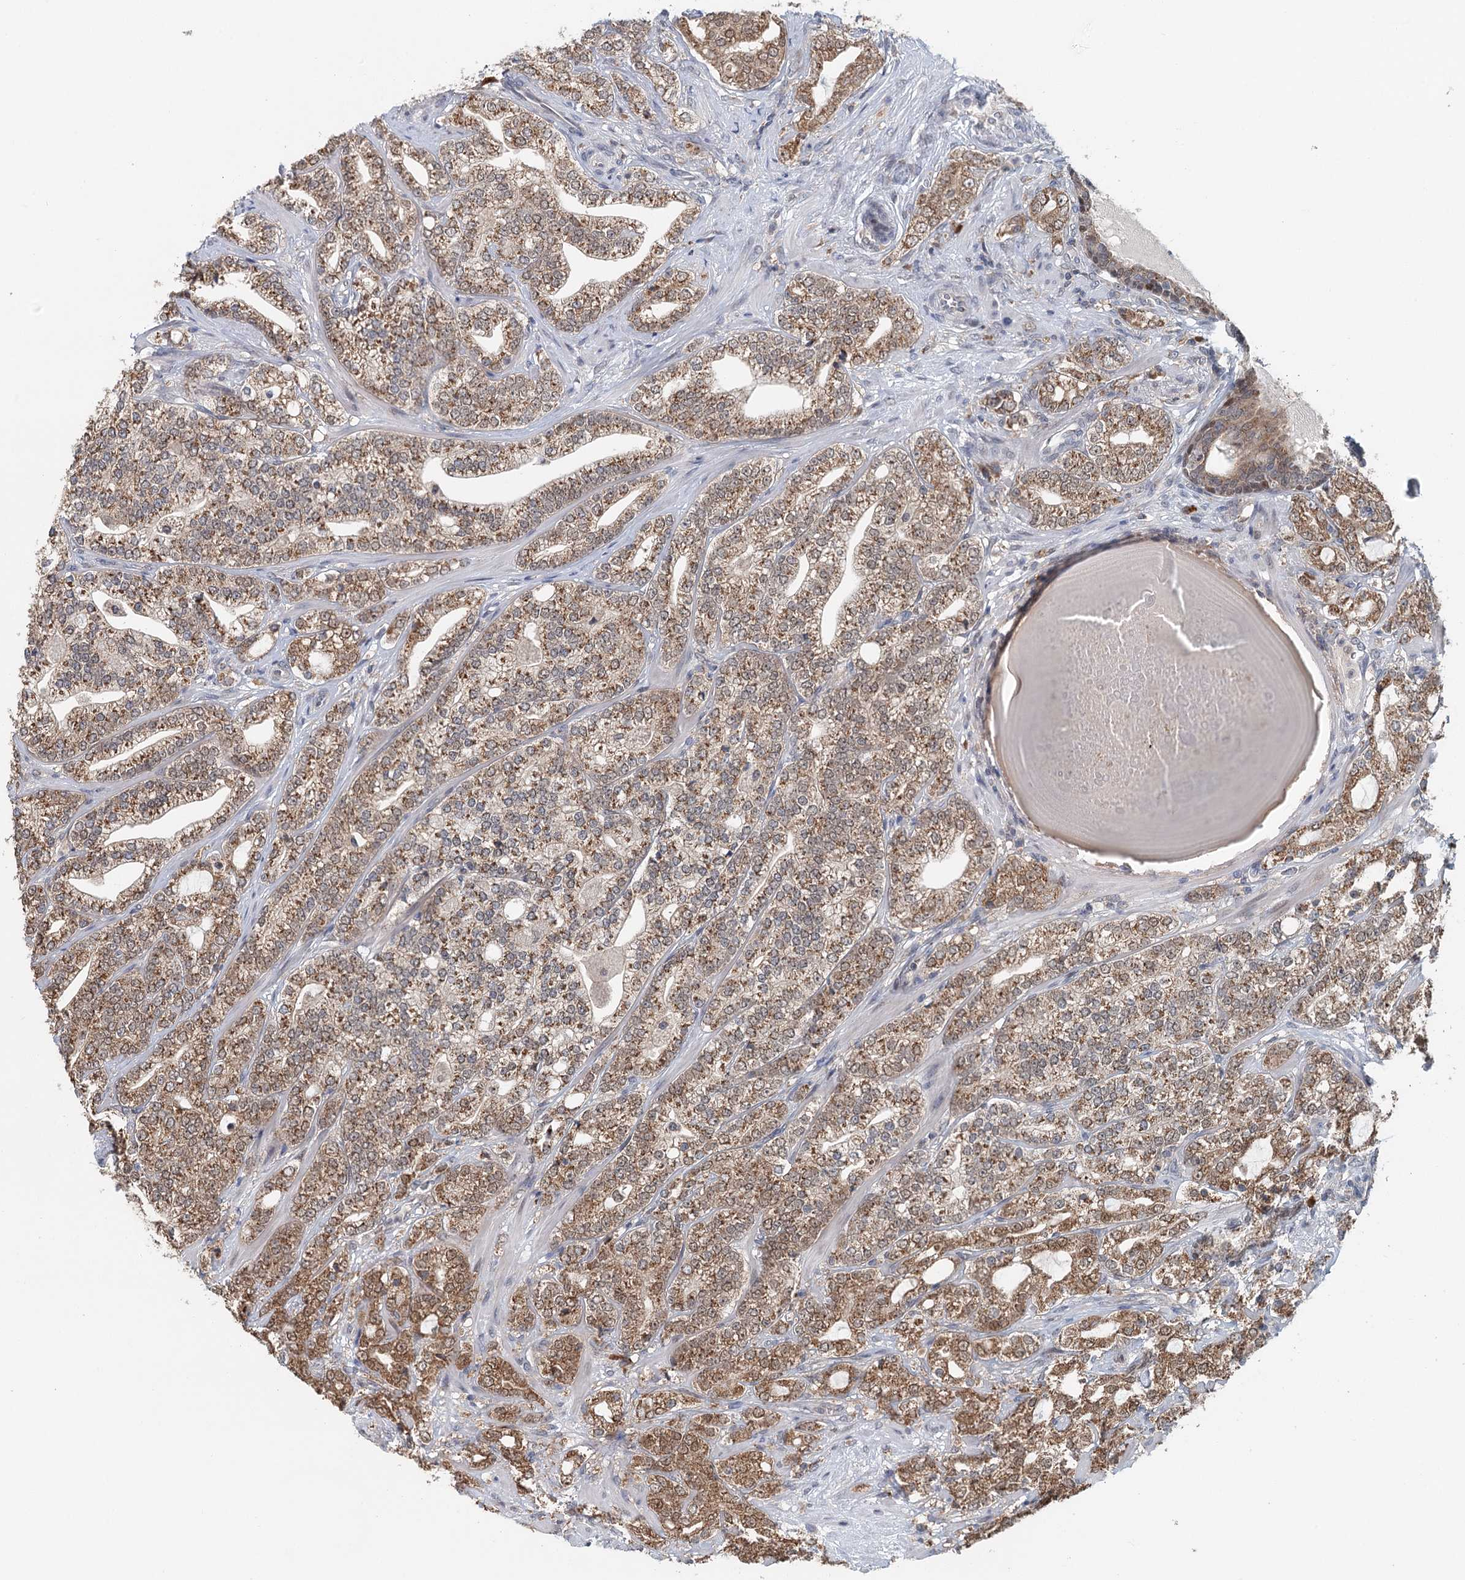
{"staining": {"intensity": "moderate", "quantity": ">75%", "location": "cytoplasmic/membranous"}, "tissue": "prostate cancer", "cell_type": "Tumor cells", "image_type": "cancer", "snomed": [{"axis": "morphology", "description": "Adenocarcinoma, High grade"}, {"axis": "topography", "description": "Prostate"}], "caption": "High-grade adenocarcinoma (prostate) stained with DAB immunohistochemistry (IHC) demonstrates medium levels of moderate cytoplasmic/membranous expression in approximately >75% of tumor cells.", "gene": "ADK", "patient": {"sex": "male", "age": 64}}